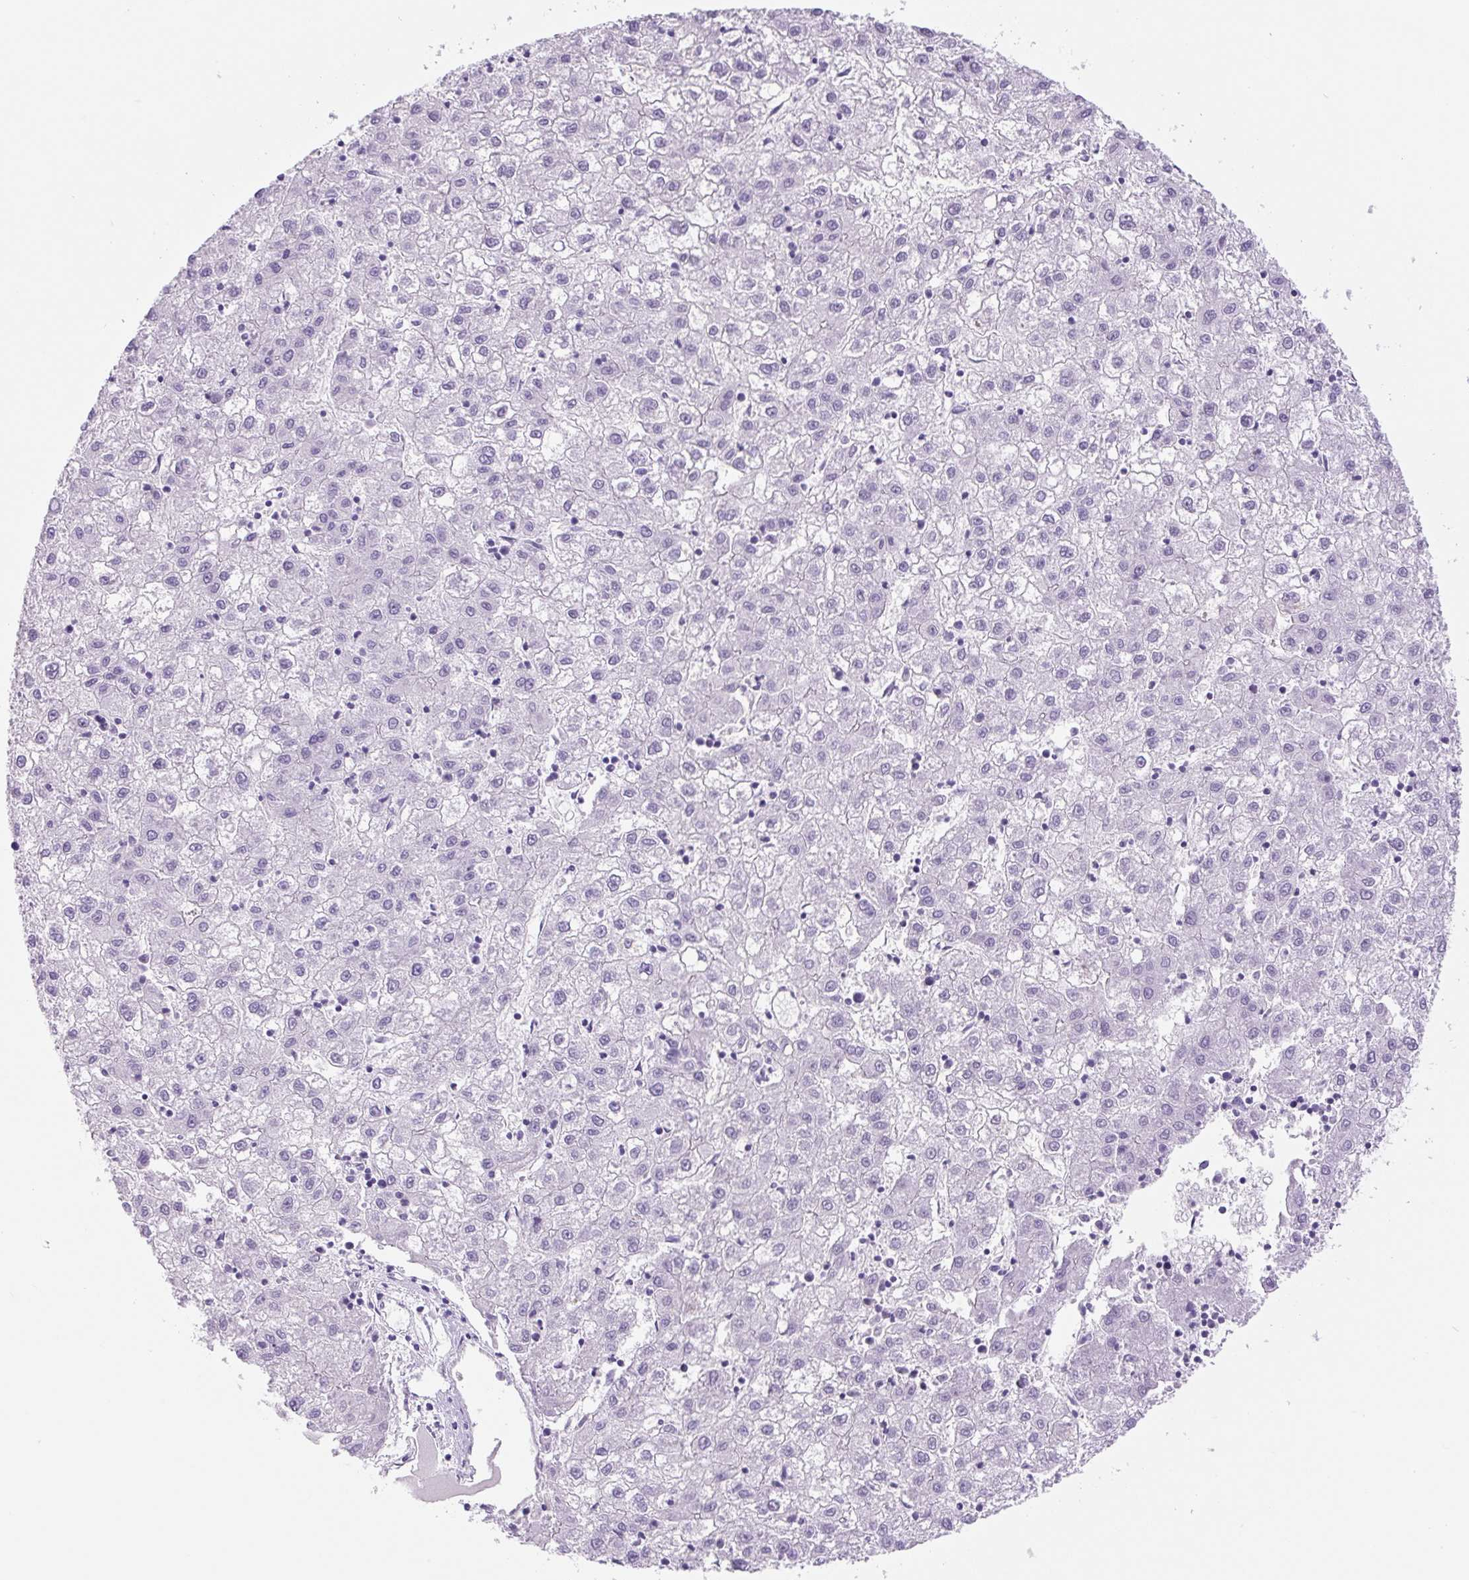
{"staining": {"intensity": "negative", "quantity": "none", "location": "none"}, "tissue": "liver cancer", "cell_type": "Tumor cells", "image_type": "cancer", "snomed": [{"axis": "morphology", "description": "Carcinoma, Hepatocellular, NOS"}, {"axis": "topography", "description": "Liver"}], "caption": "DAB (3,3'-diaminobenzidine) immunohistochemical staining of liver hepatocellular carcinoma shows no significant staining in tumor cells.", "gene": "PRRT1", "patient": {"sex": "male", "age": 72}}